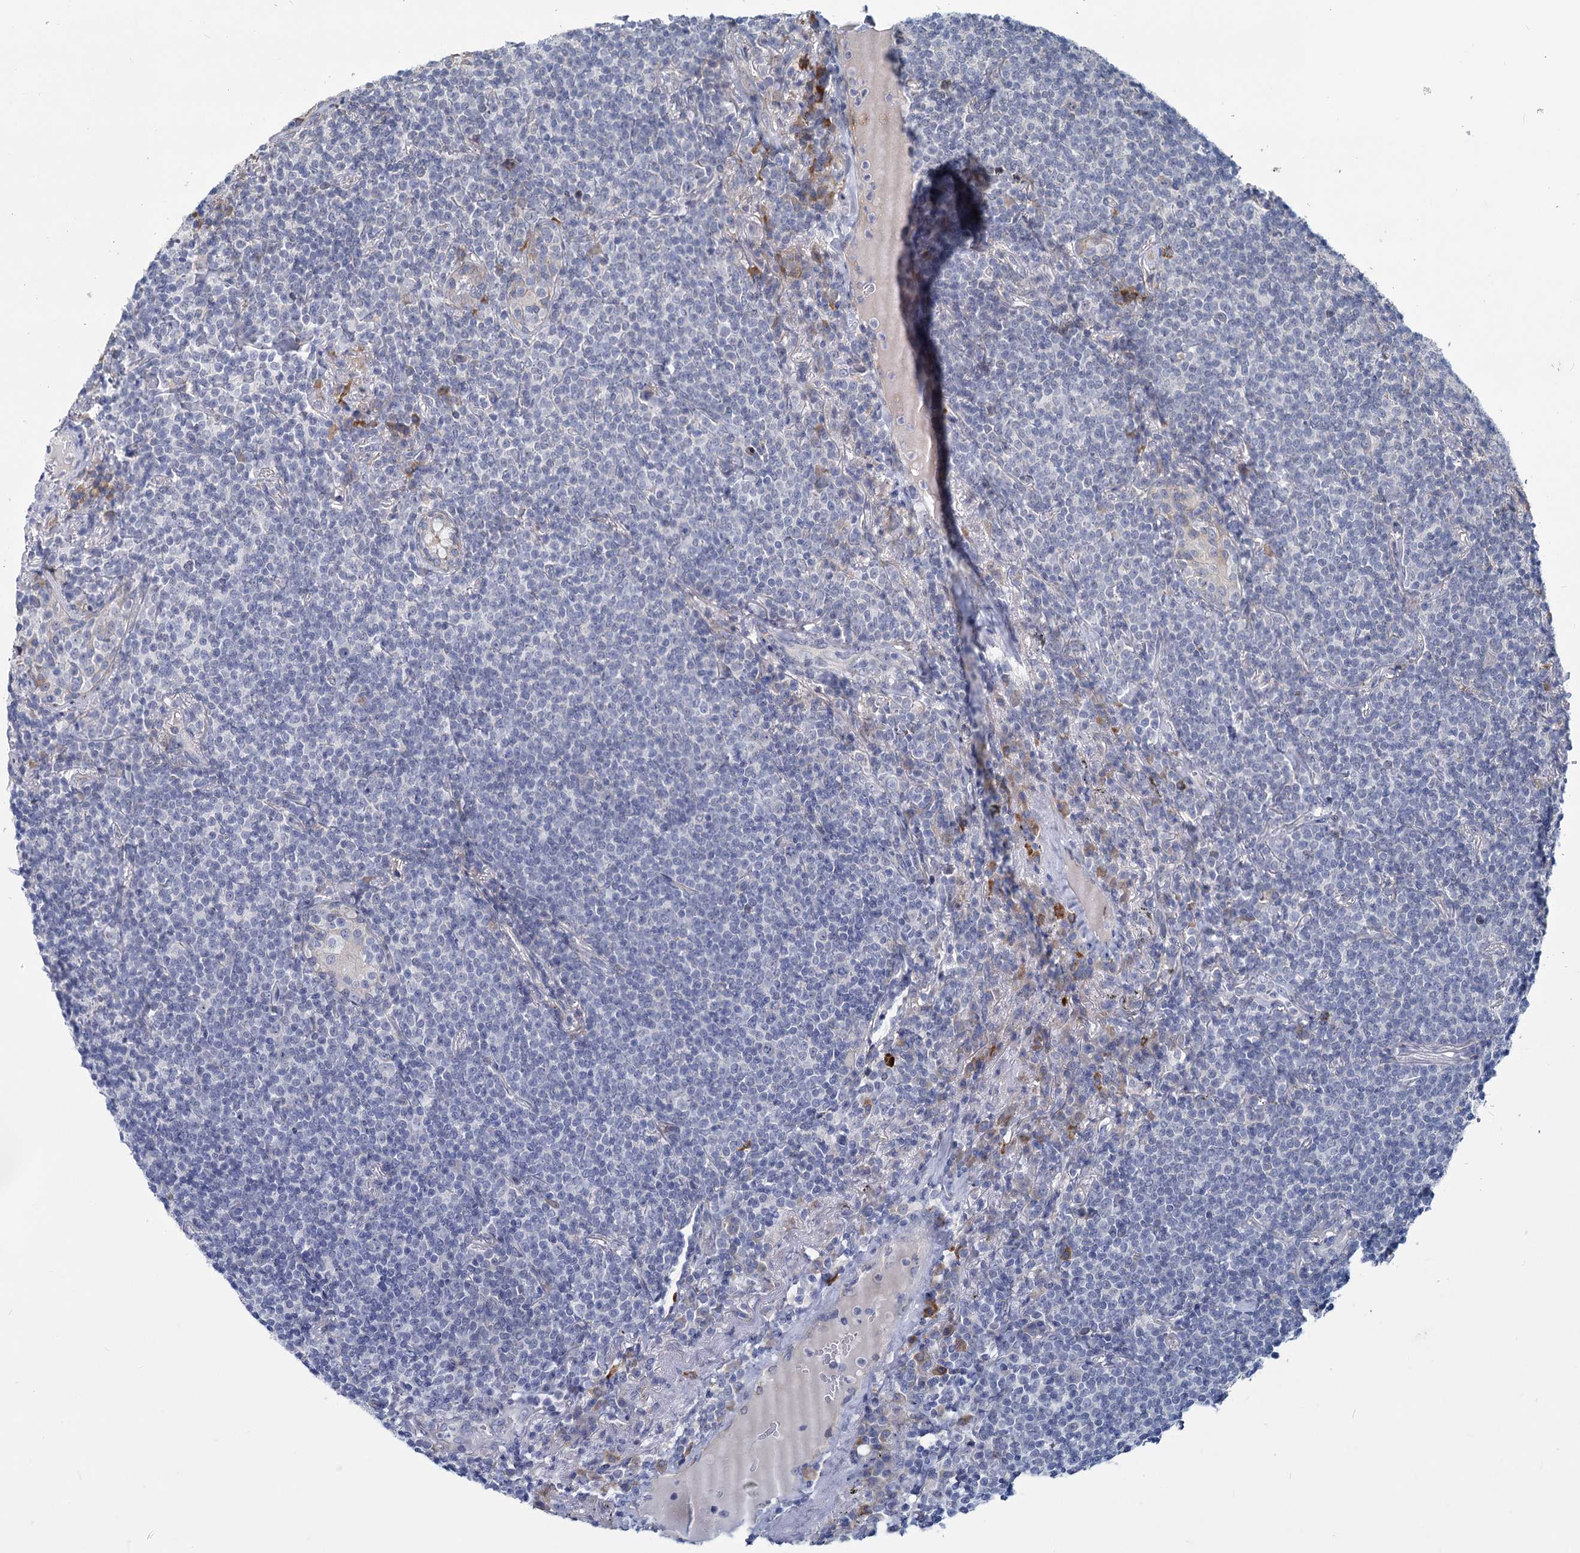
{"staining": {"intensity": "negative", "quantity": "none", "location": "none"}, "tissue": "lymphoma", "cell_type": "Tumor cells", "image_type": "cancer", "snomed": [{"axis": "morphology", "description": "Malignant lymphoma, non-Hodgkin's type, Low grade"}, {"axis": "topography", "description": "Lung"}], "caption": "There is no significant expression in tumor cells of lymphoma.", "gene": "PRSS35", "patient": {"sex": "female", "age": 71}}